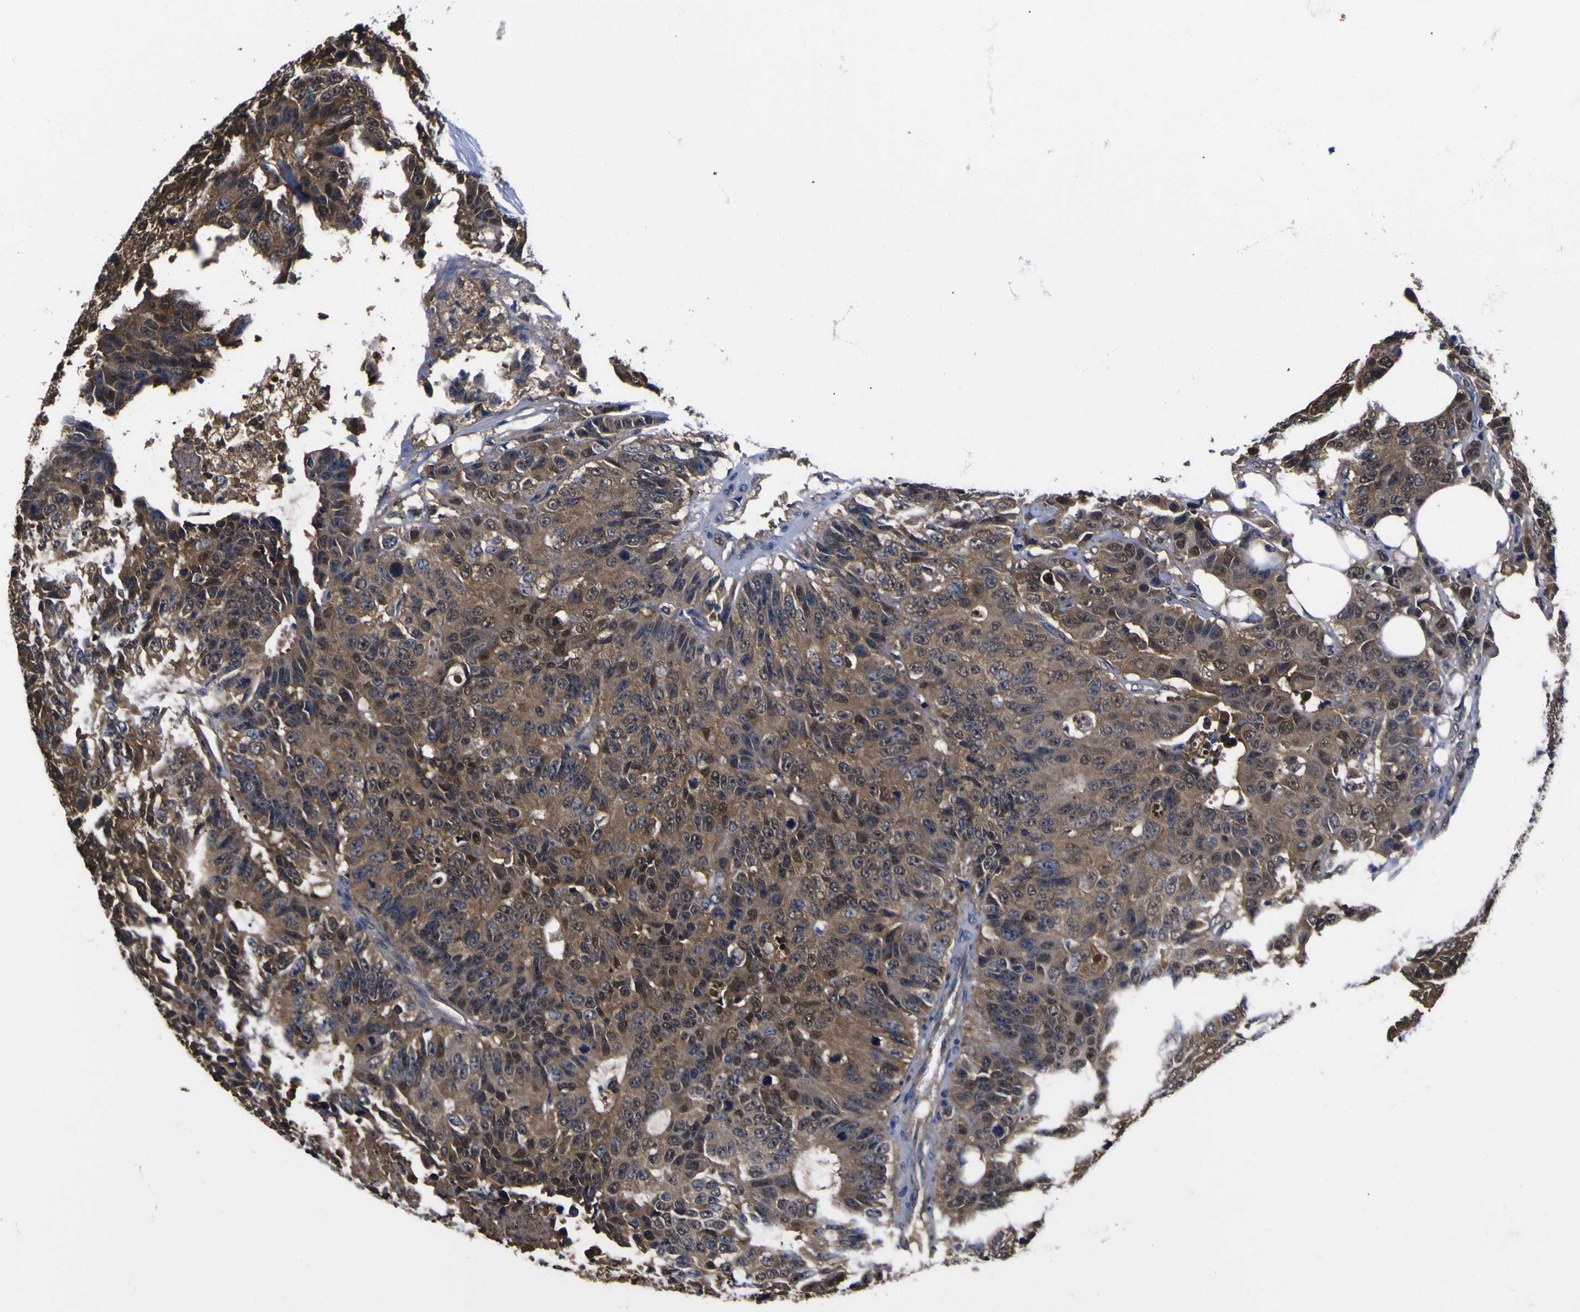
{"staining": {"intensity": "moderate", "quantity": ">75%", "location": "cytoplasmic/membranous,nuclear"}, "tissue": "colorectal cancer", "cell_type": "Tumor cells", "image_type": "cancer", "snomed": [{"axis": "morphology", "description": "Adenocarcinoma, NOS"}, {"axis": "topography", "description": "Colon"}], "caption": "Brown immunohistochemical staining in colorectal adenocarcinoma displays moderate cytoplasmic/membranous and nuclear positivity in about >75% of tumor cells.", "gene": "FAM110B", "patient": {"sex": "female", "age": 86}}